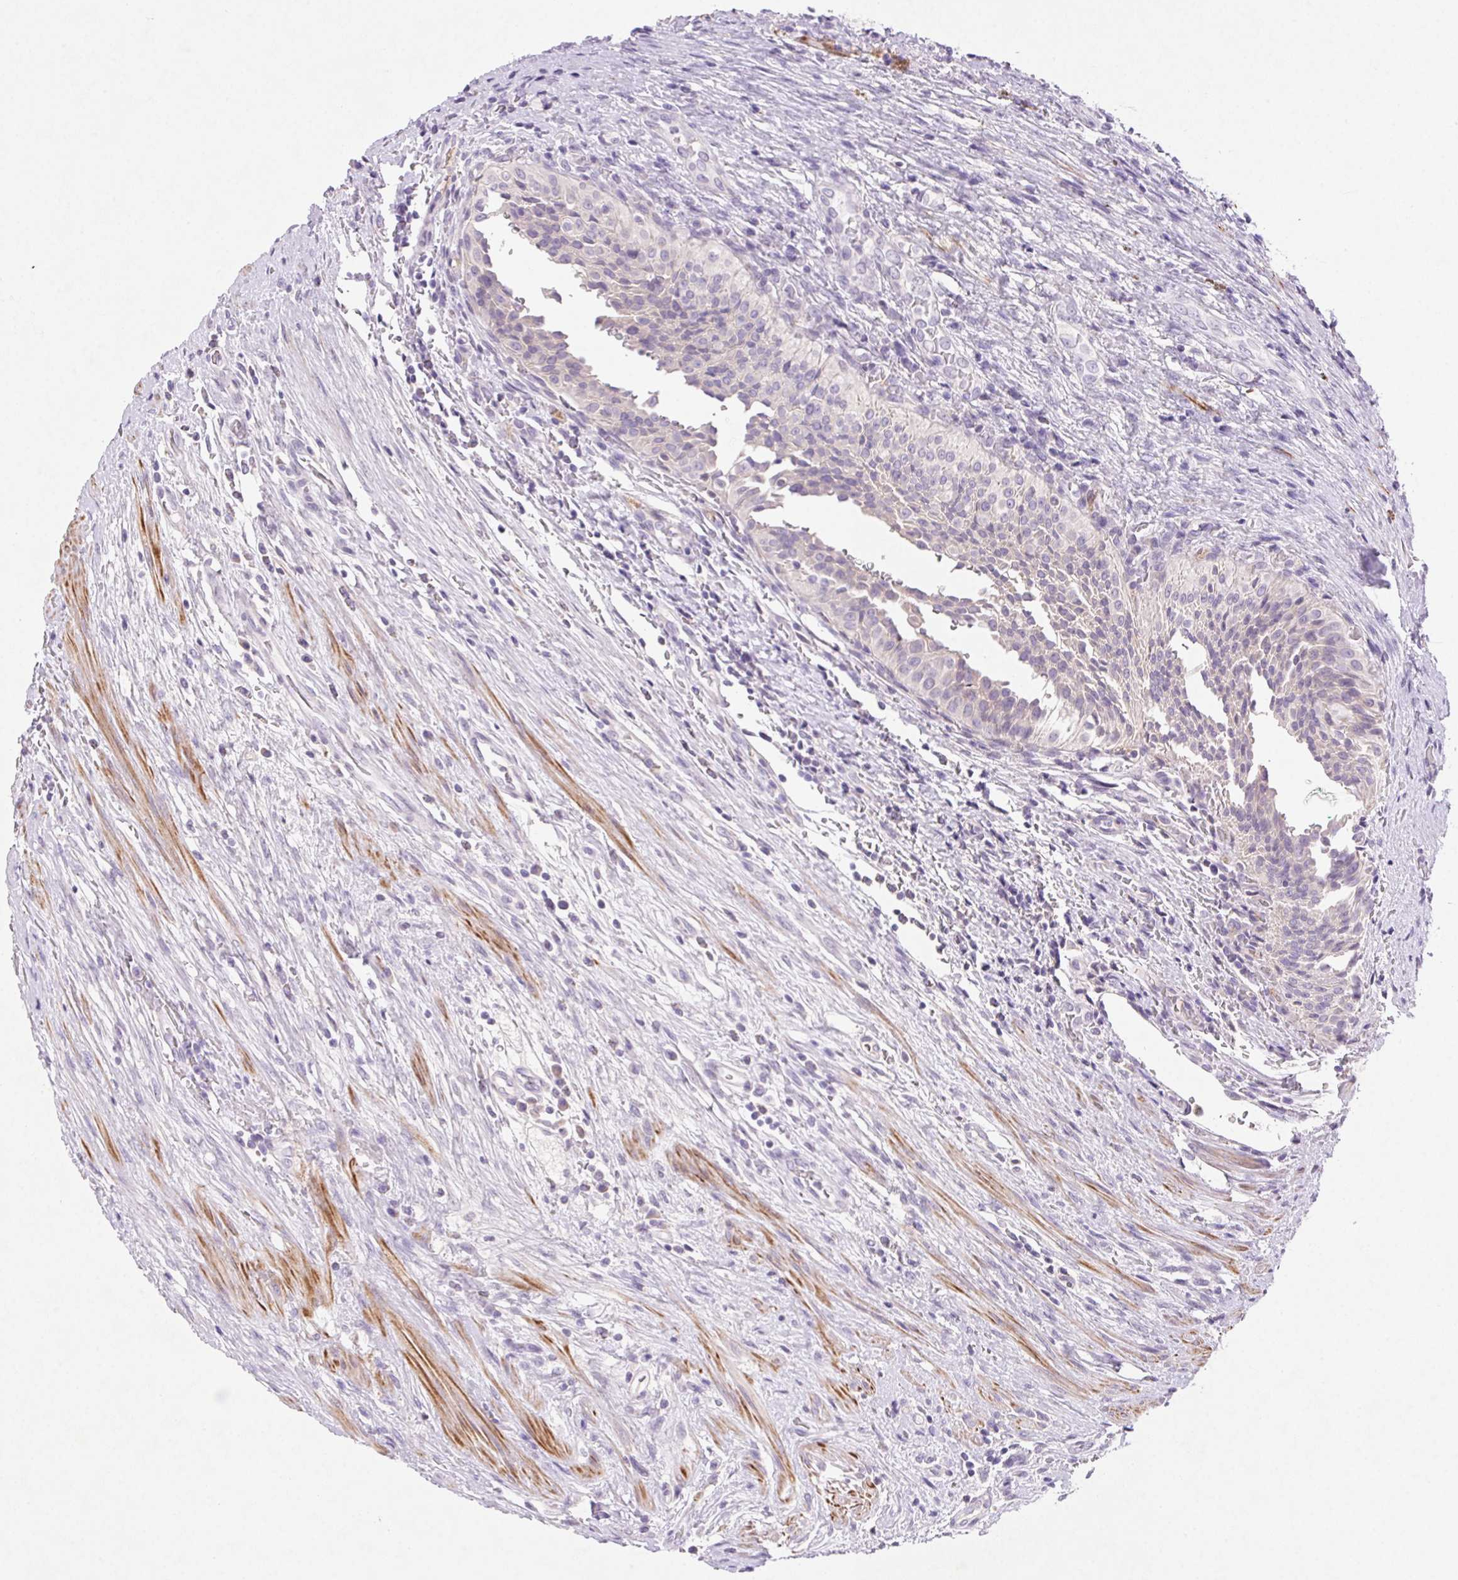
{"staining": {"intensity": "negative", "quantity": "none", "location": "none"}, "tissue": "urothelial cancer", "cell_type": "Tumor cells", "image_type": "cancer", "snomed": [{"axis": "morphology", "description": "Urothelial carcinoma, NOS"}, {"axis": "topography", "description": "Urinary bladder"}], "caption": "Immunohistochemistry (IHC) of urothelial cancer demonstrates no expression in tumor cells.", "gene": "ARHGAP11B", "patient": {"sex": "male", "age": 62}}